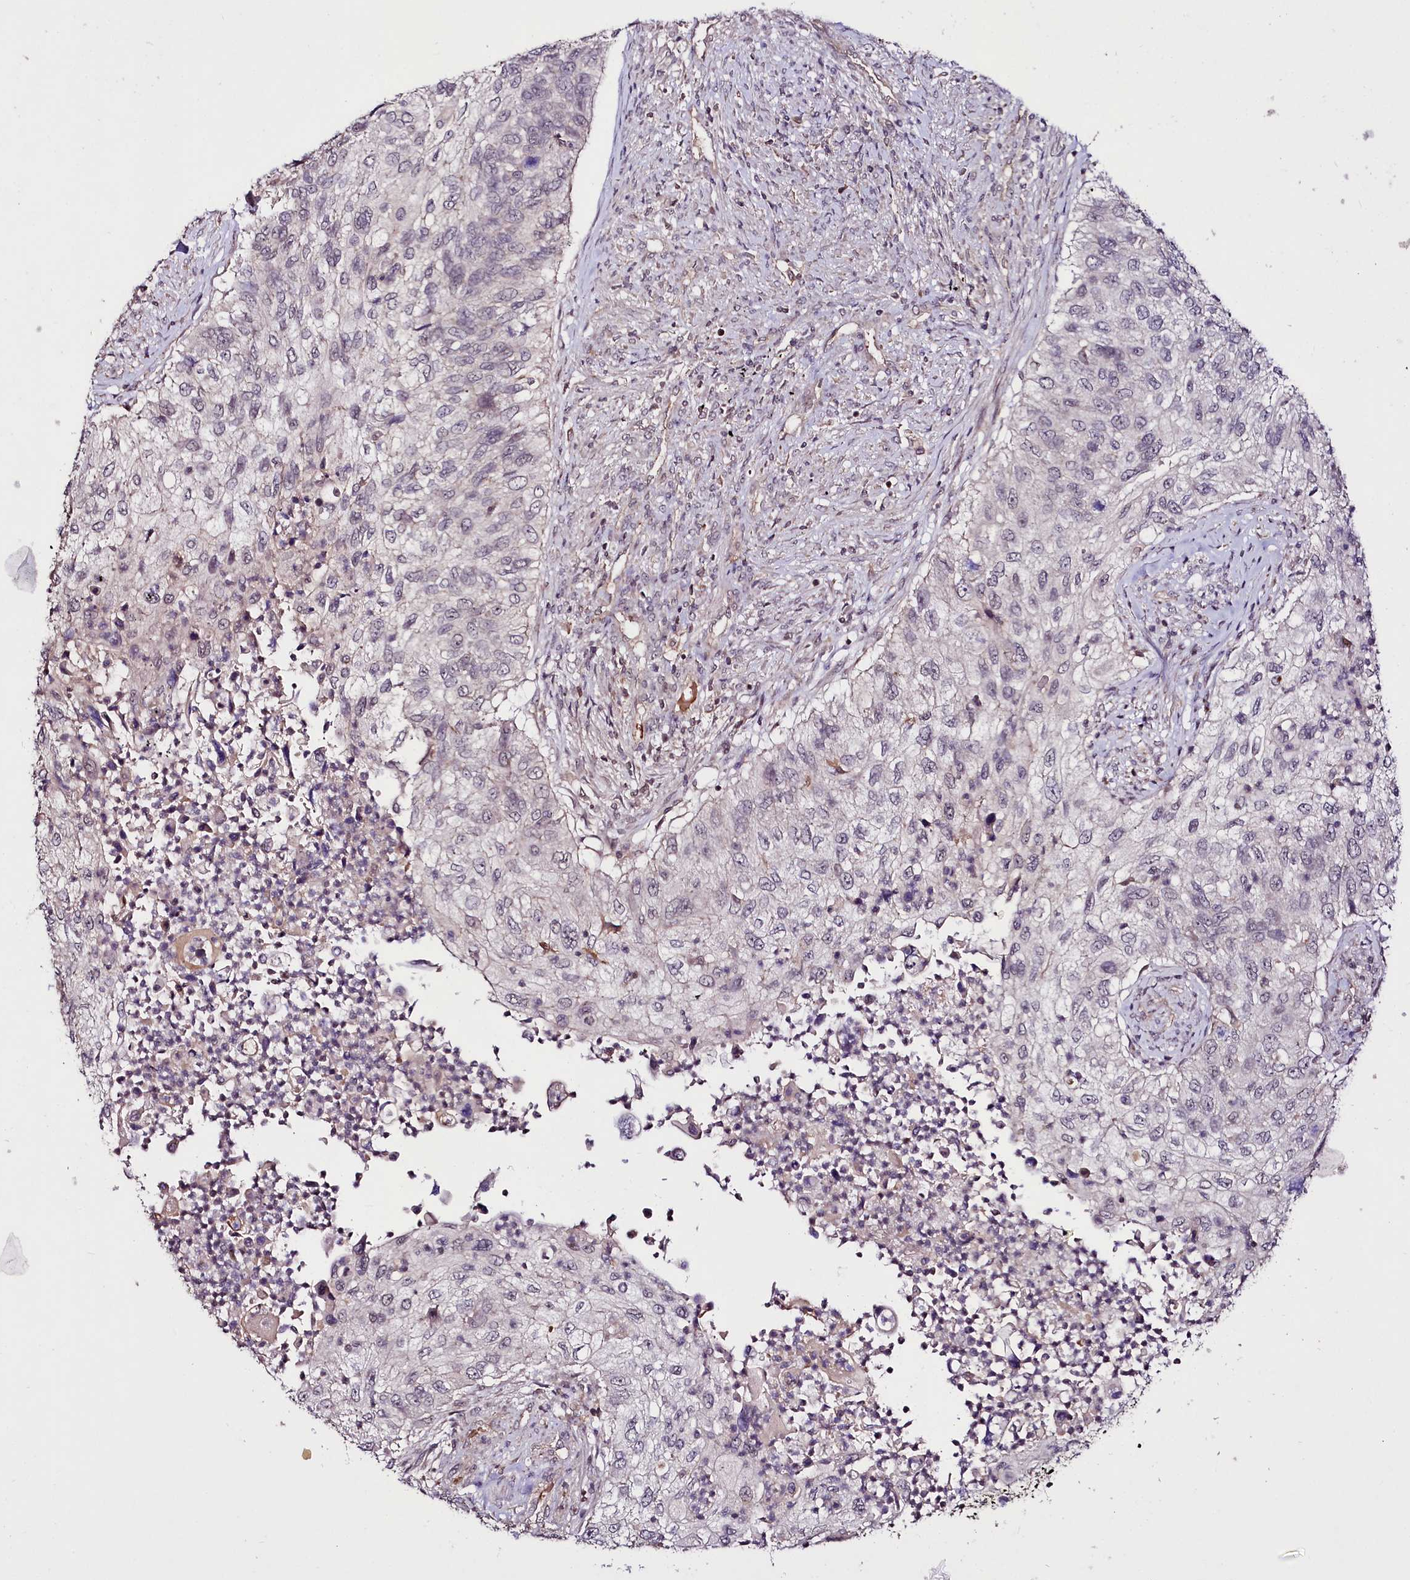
{"staining": {"intensity": "negative", "quantity": "none", "location": "none"}, "tissue": "urothelial cancer", "cell_type": "Tumor cells", "image_type": "cancer", "snomed": [{"axis": "morphology", "description": "Urothelial carcinoma, High grade"}, {"axis": "topography", "description": "Urinary bladder"}], "caption": "Tumor cells are negative for protein expression in human high-grade urothelial carcinoma.", "gene": "TAFAZZIN", "patient": {"sex": "female", "age": 60}}